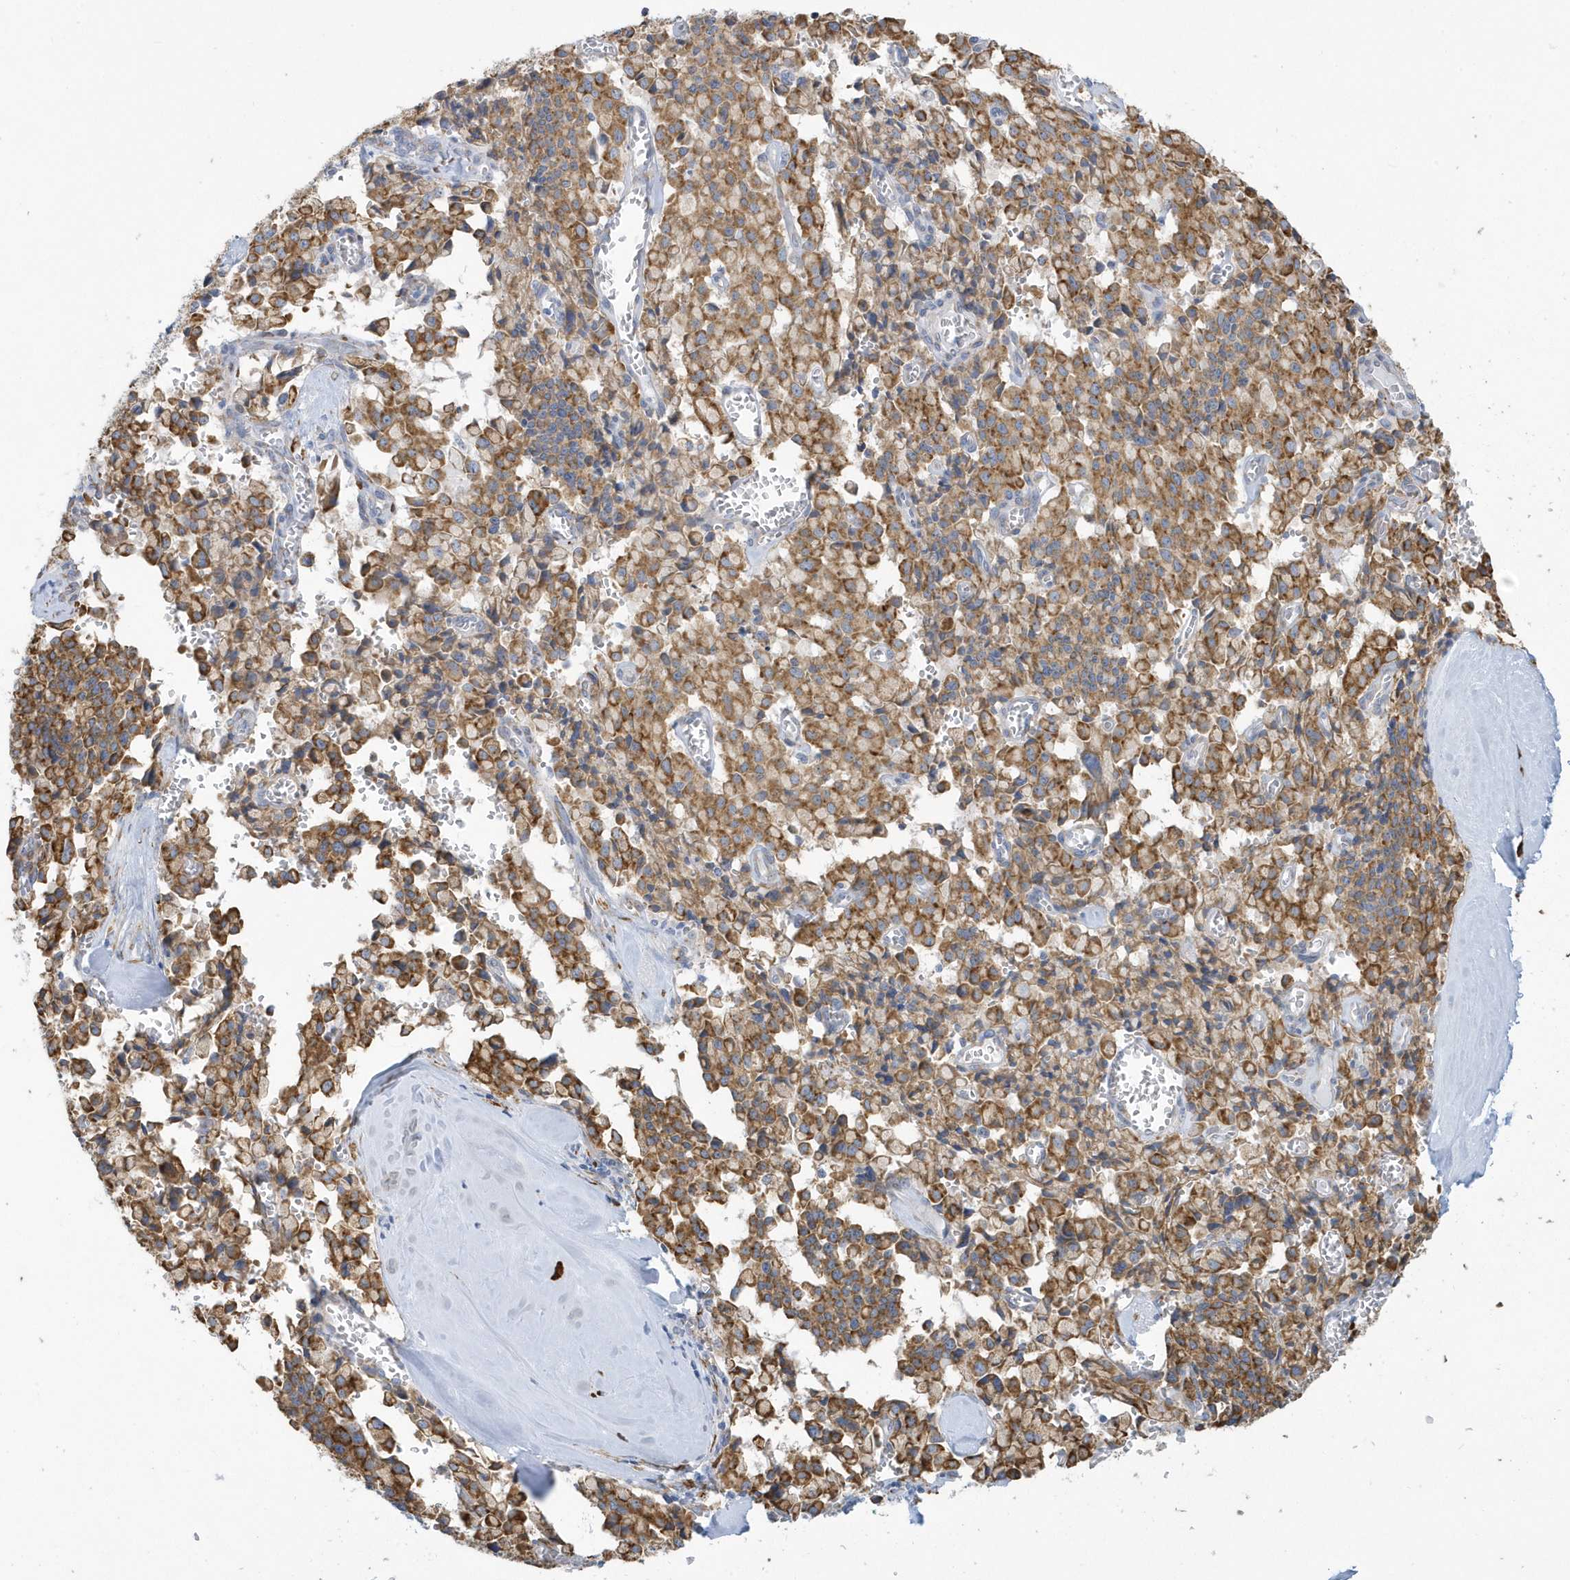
{"staining": {"intensity": "moderate", "quantity": ">75%", "location": "cytoplasmic/membranous"}, "tissue": "pancreatic cancer", "cell_type": "Tumor cells", "image_type": "cancer", "snomed": [{"axis": "morphology", "description": "Adenocarcinoma, NOS"}, {"axis": "topography", "description": "Pancreas"}], "caption": "Pancreatic cancer was stained to show a protein in brown. There is medium levels of moderate cytoplasmic/membranous staining in approximately >75% of tumor cells. The staining was performed using DAB, with brown indicating positive protein expression. Nuclei are stained blue with hematoxylin.", "gene": "DCAF1", "patient": {"sex": "male", "age": 65}}